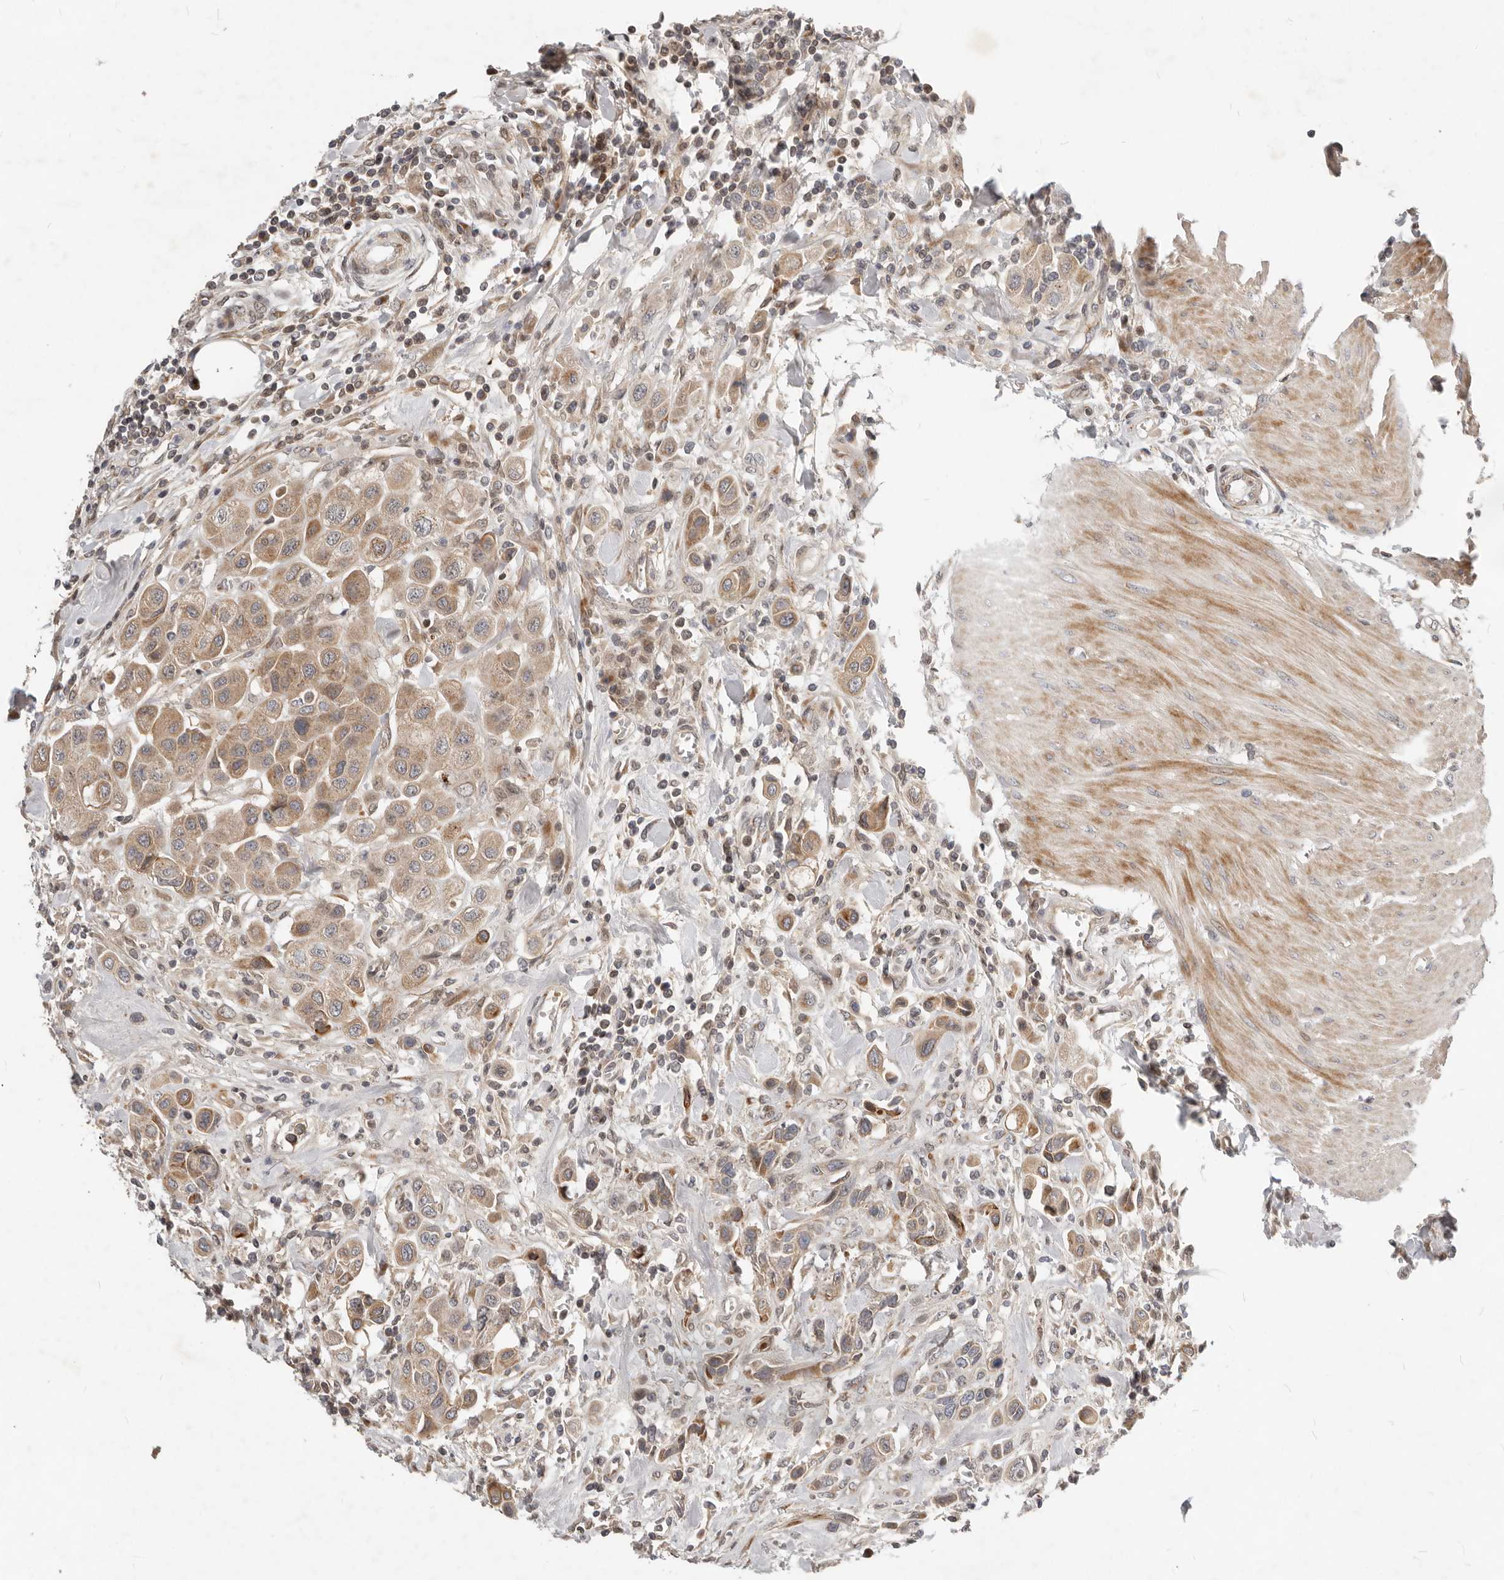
{"staining": {"intensity": "weak", "quantity": ">75%", "location": "cytoplasmic/membranous"}, "tissue": "urothelial cancer", "cell_type": "Tumor cells", "image_type": "cancer", "snomed": [{"axis": "morphology", "description": "Urothelial carcinoma, High grade"}, {"axis": "topography", "description": "Urinary bladder"}], "caption": "Human urothelial carcinoma (high-grade) stained with a protein marker shows weak staining in tumor cells.", "gene": "NPY4R", "patient": {"sex": "male", "age": 50}}